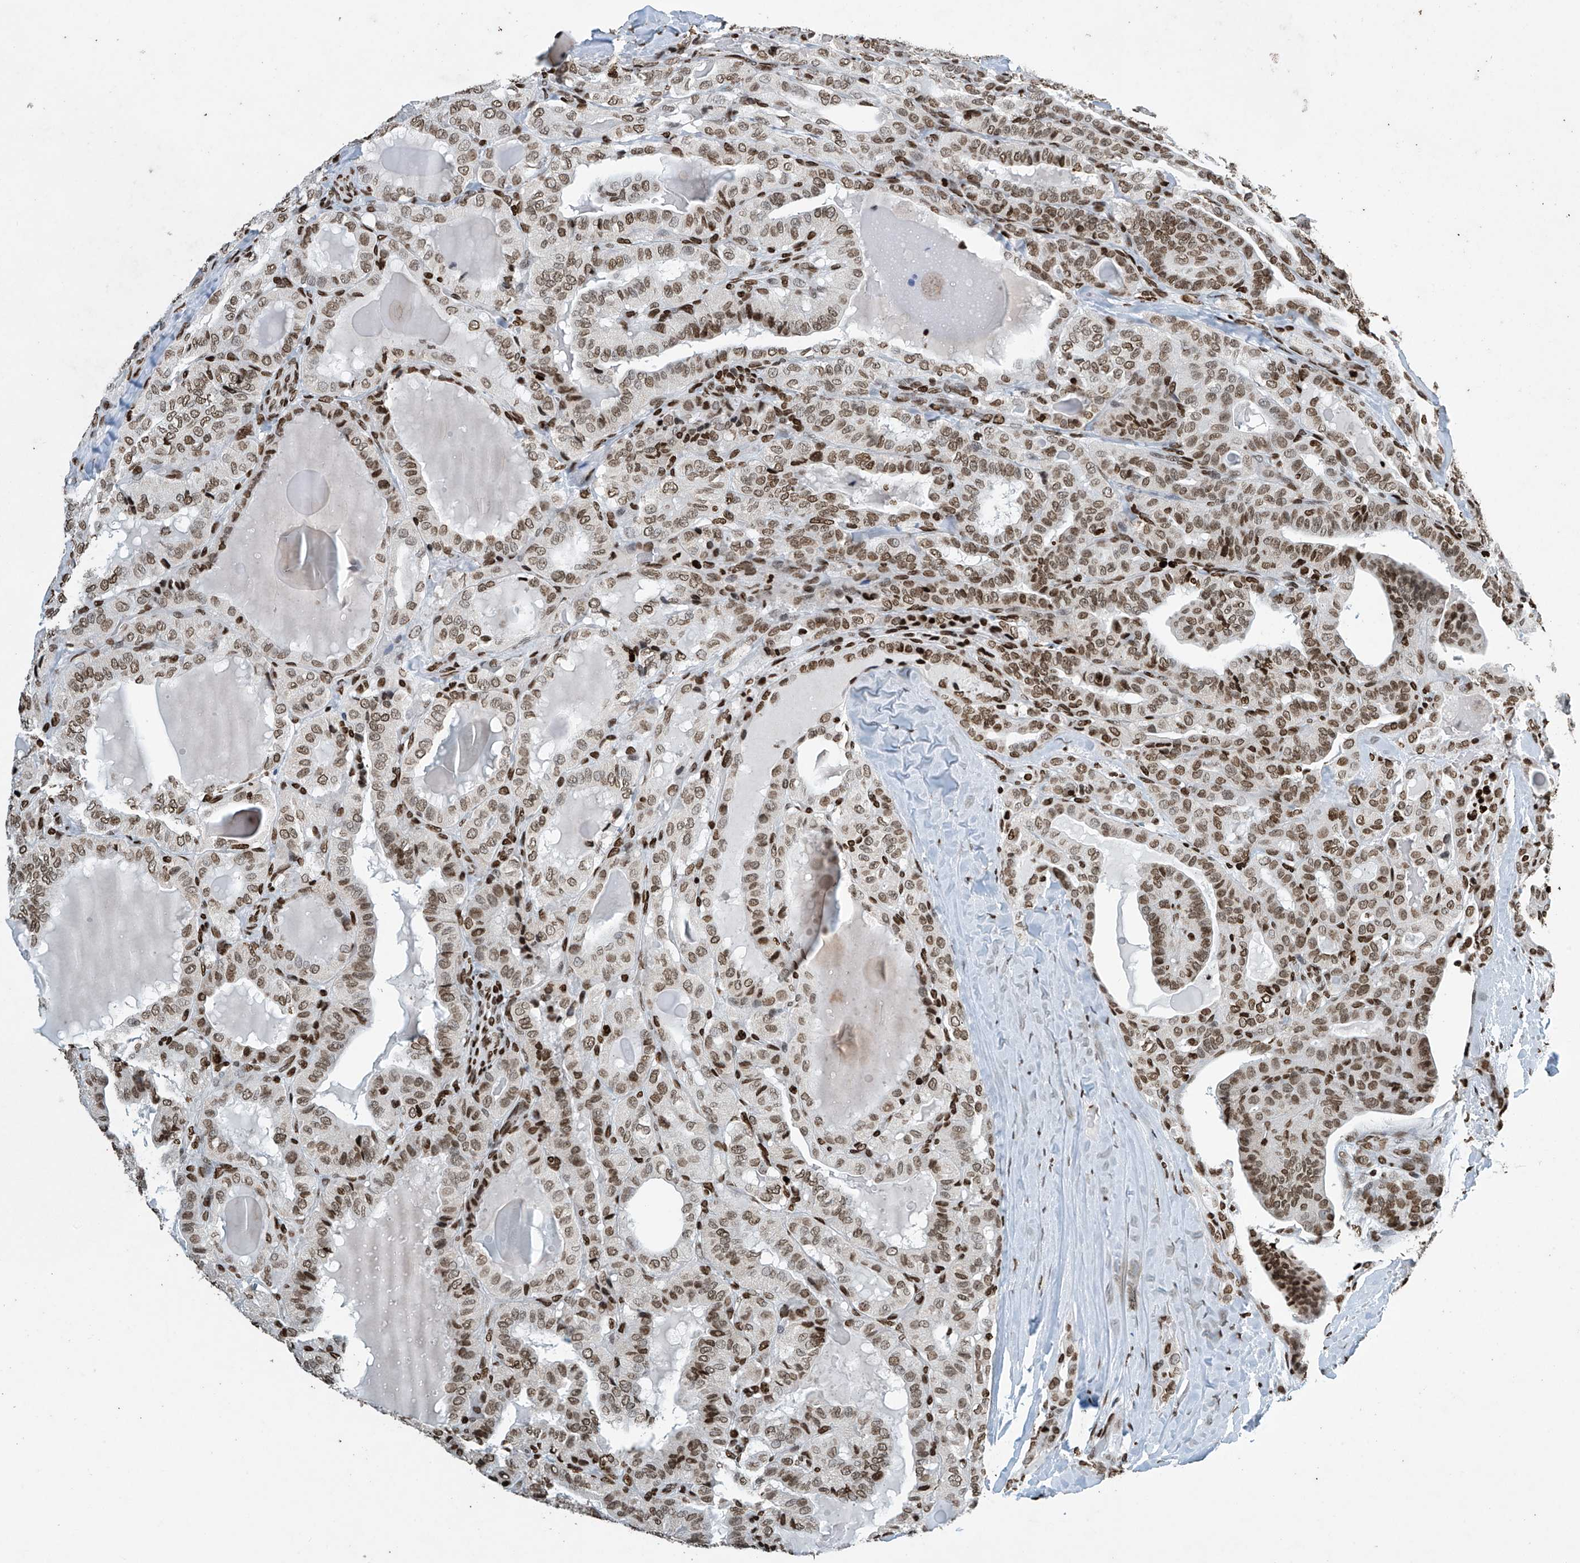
{"staining": {"intensity": "moderate", "quantity": ">75%", "location": "nuclear"}, "tissue": "thyroid cancer", "cell_type": "Tumor cells", "image_type": "cancer", "snomed": [{"axis": "morphology", "description": "Papillary adenocarcinoma, NOS"}, {"axis": "topography", "description": "Thyroid gland"}], "caption": "Brown immunohistochemical staining in thyroid cancer exhibits moderate nuclear expression in approximately >75% of tumor cells.", "gene": "H4C16", "patient": {"sex": "male", "age": 77}}